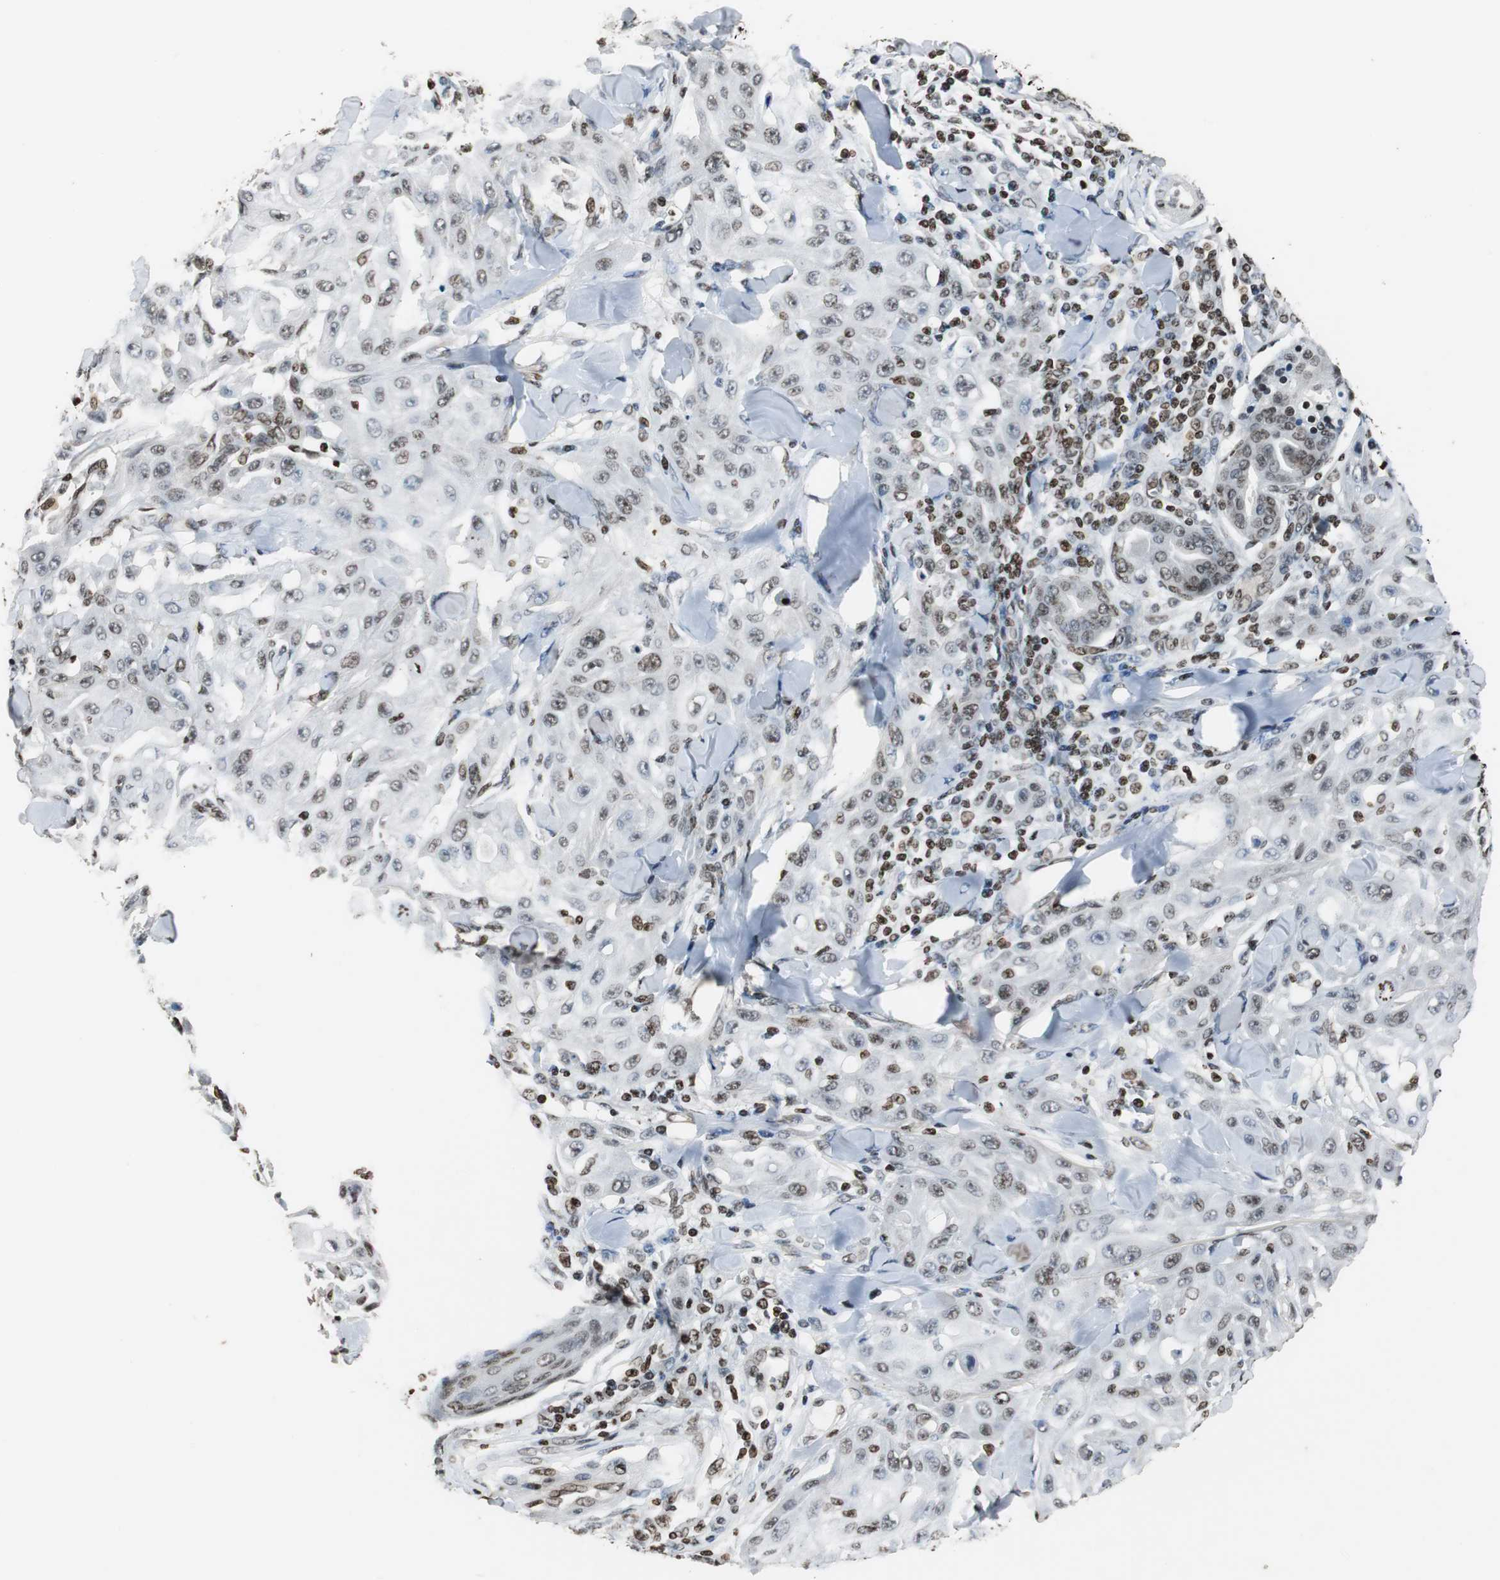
{"staining": {"intensity": "moderate", "quantity": ">75%", "location": "nuclear"}, "tissue": "skin cancer", "cell_type": "Tumor cells", "image_type": "cancer", "snomed": [{"axis": "morphology", "description": "Squamous cell carcinoma, NOS"}, {"axis": "topography", "description": "Skin"}], "caption": "Protein staining of skin squamous cell carcinoma tissue exhibits moderate nuclear staining in about >75% of tumor cells.", "gene": "PAXIP1", "patient": {"sex": "male", "age": 24}}